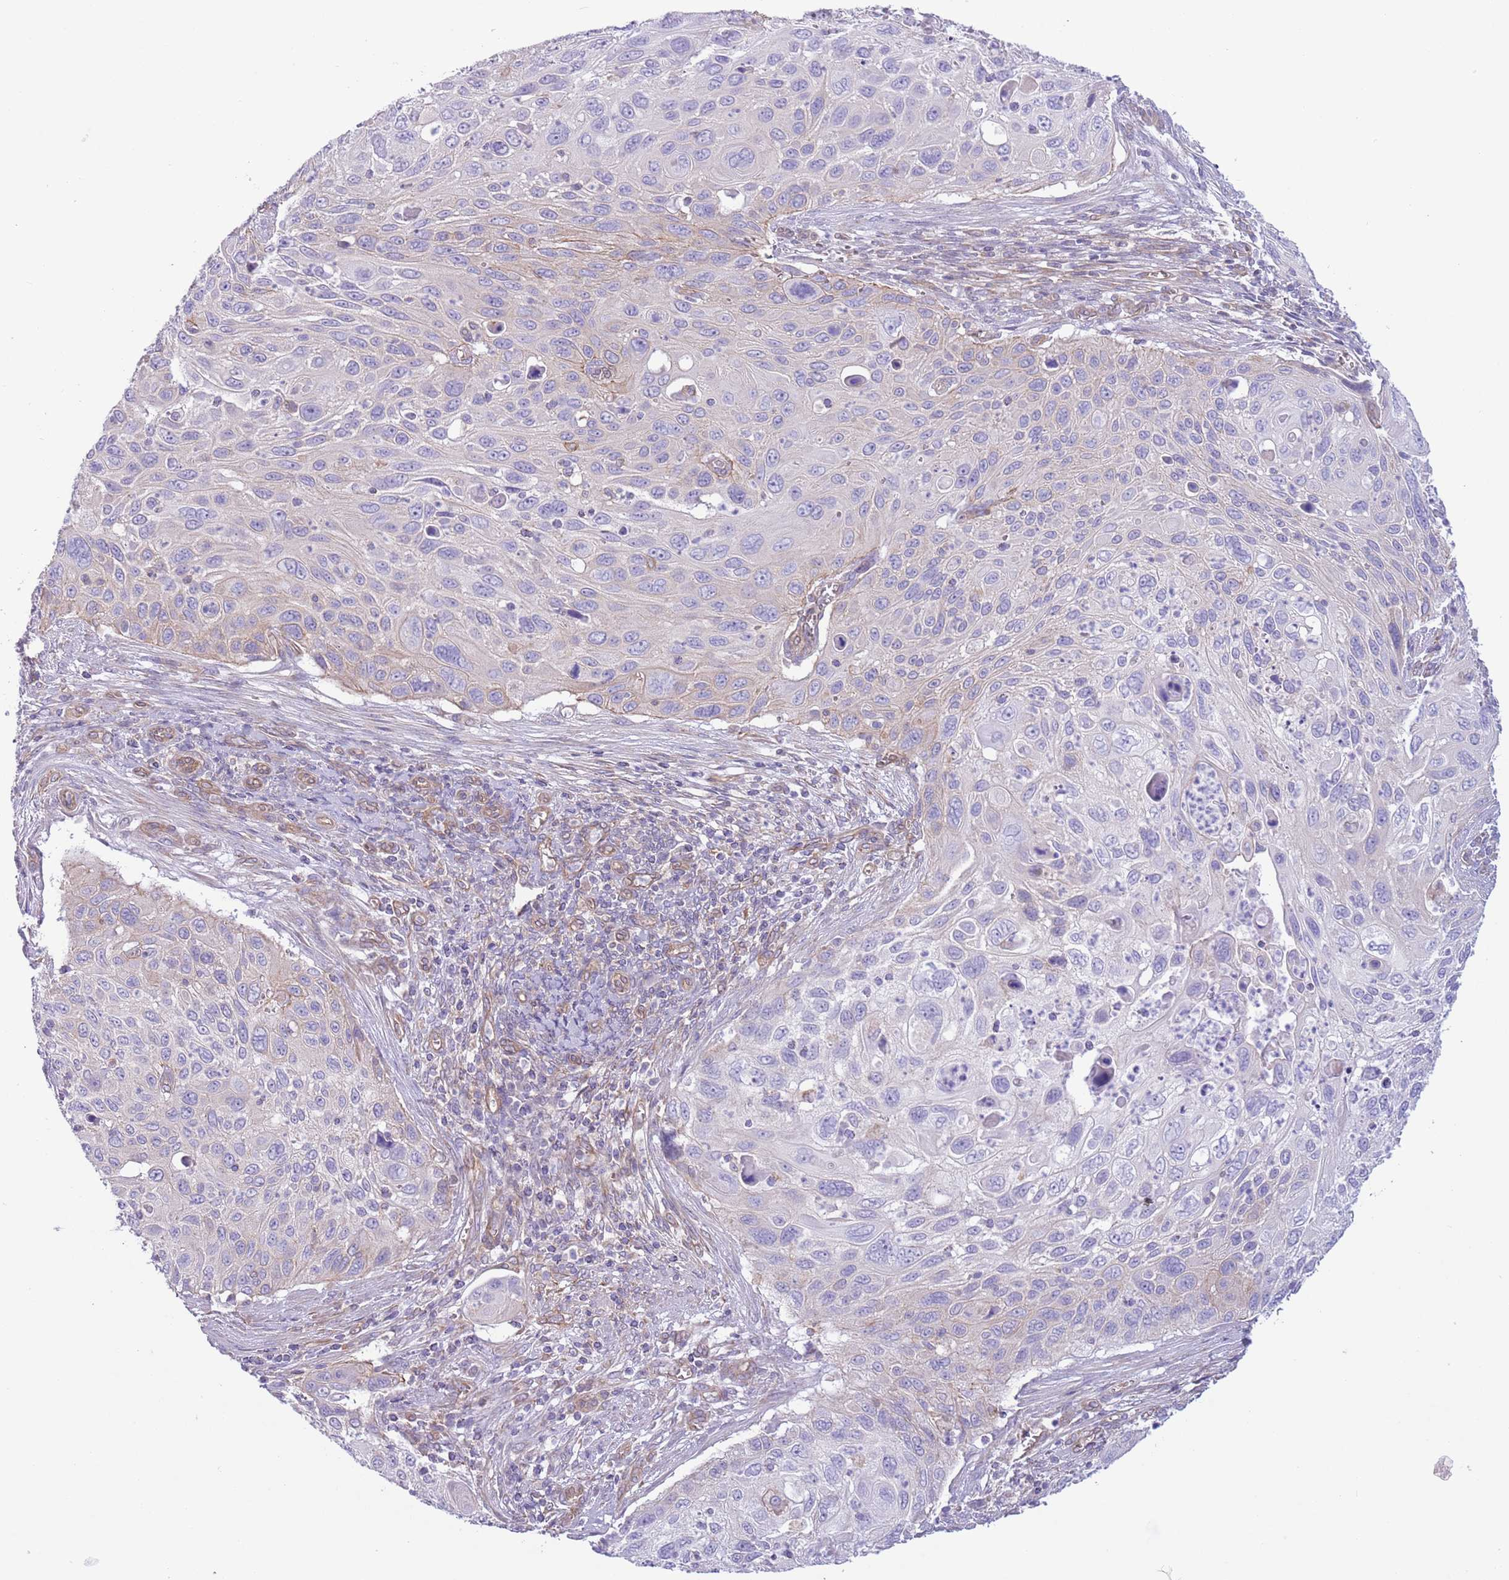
{"staining": {"intensity": "weak", "quantity": "<25%", "location": "cytoplasmic/membranous"}, "tissue": "cervical cancer", "cell_type": "Tumor cells", "image_type": "cancer", "snomed": [{"axis": "morphology", "description": "Squamous cell carcinoma, NOS"}, {"axis": "topography", "description": "Cervix"}], "caption": "This histopathology image is of cervical squamous cell carcinoma stained with immunohistochemistry to label a protein in brown with the nuclei are counter-stained blue. There is no expression in tumor cells. (DAB immunohistochemistry (IHC), high magnification).", "gene": "RBP3", "patient": {"sex": "female", "age": 70}}